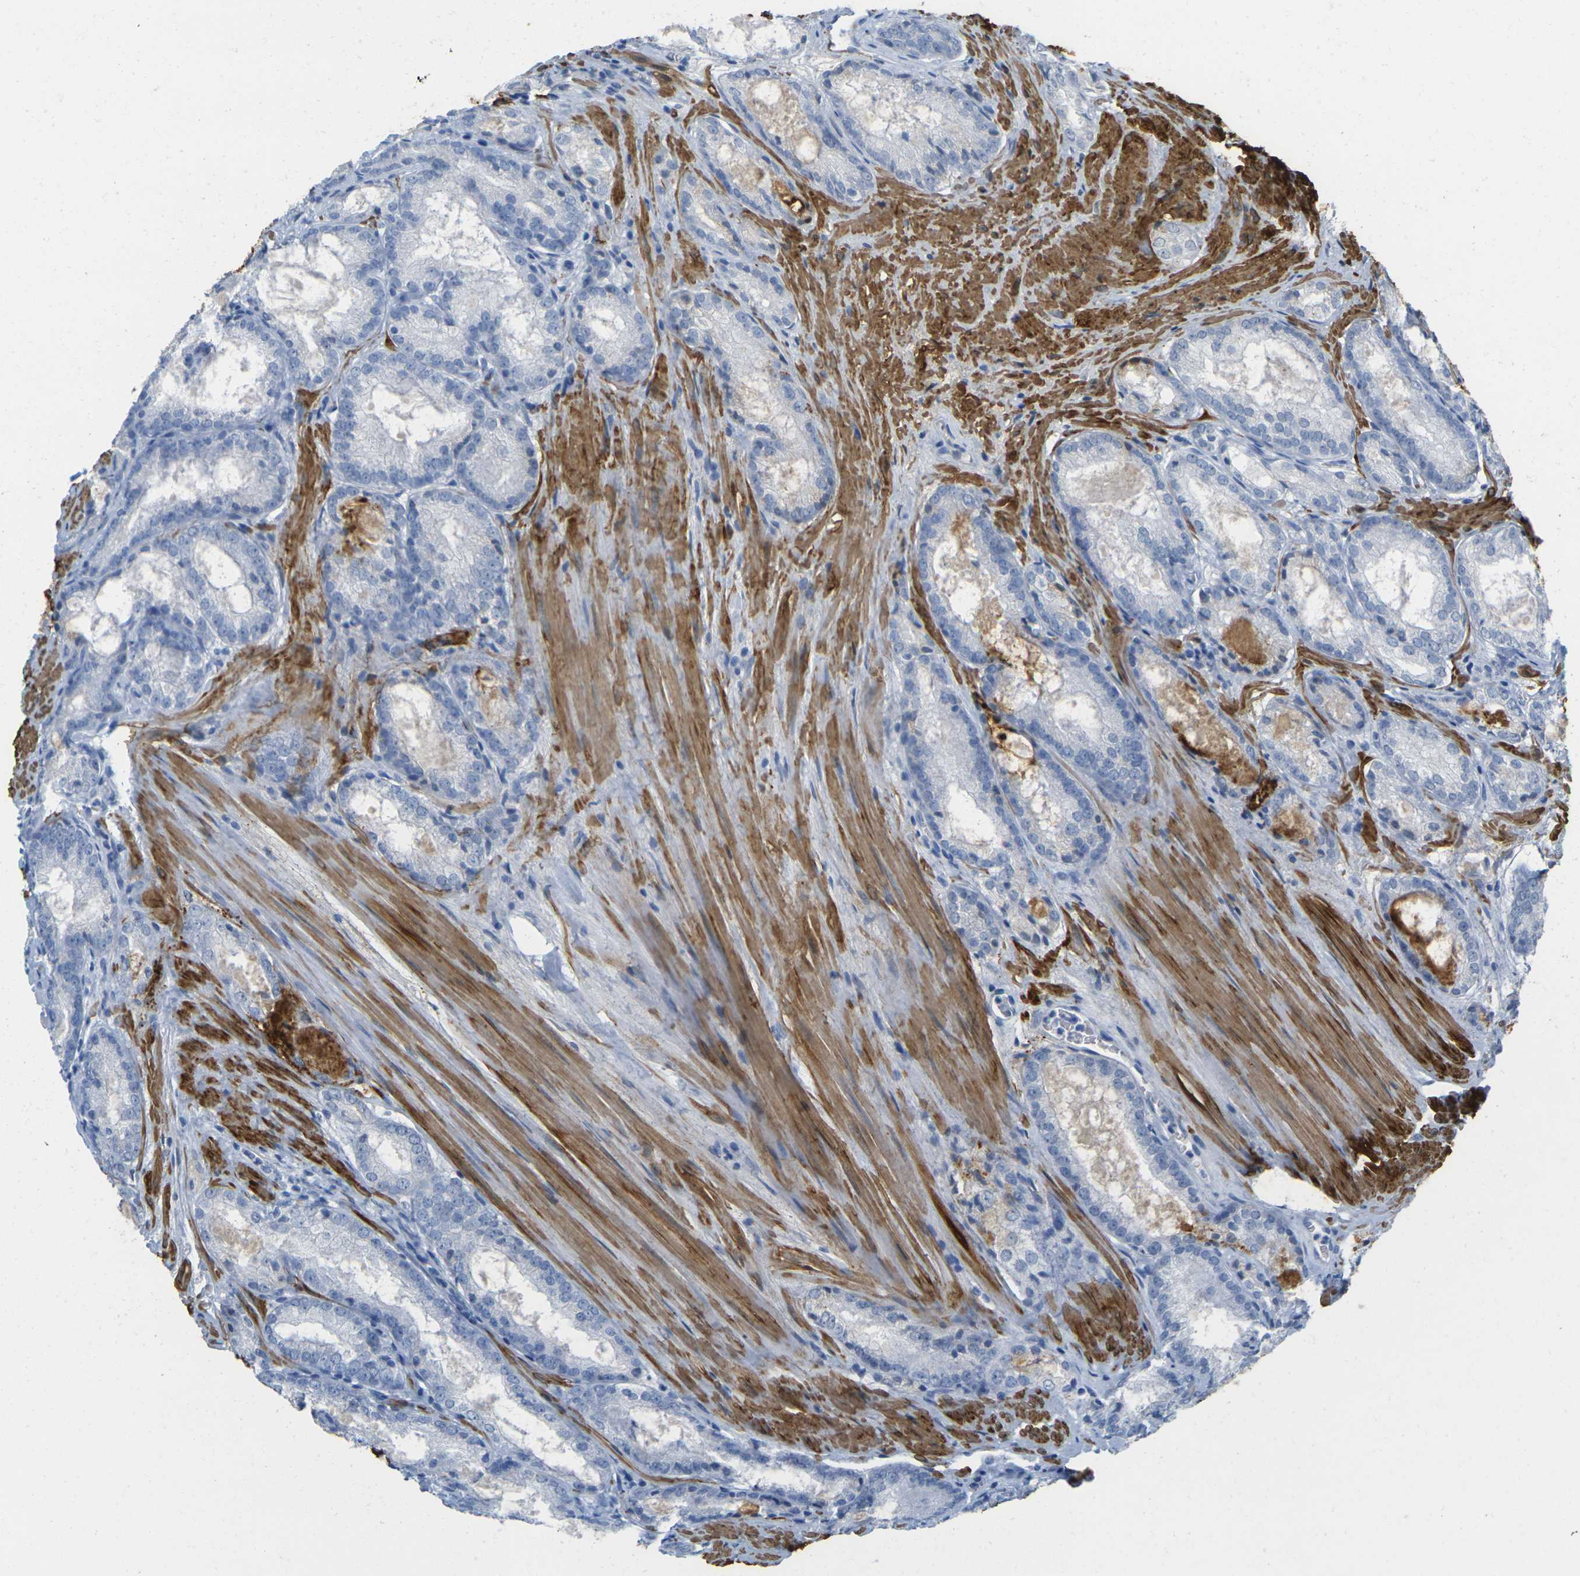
{"staining": {"intensity": "negative", "quantity": "none", "location": "none"}, "tissue": "prostate cancer", "cell_type": "Tumor cells", "image_type": "cancer", "snomed": [{"axis": "morphology", "description": "Adenocarcinoma, Low grade"}, {"axis": "topography", "description": "Prostate"}], "caption": "This is an immunohistochemistry (IHC) photomicrograph of prostate adenocarcinoma (low-grade). There is no expression in tumor cells.", "gene": "CNN1", "patient": {"sex": "male", "age": 64}}